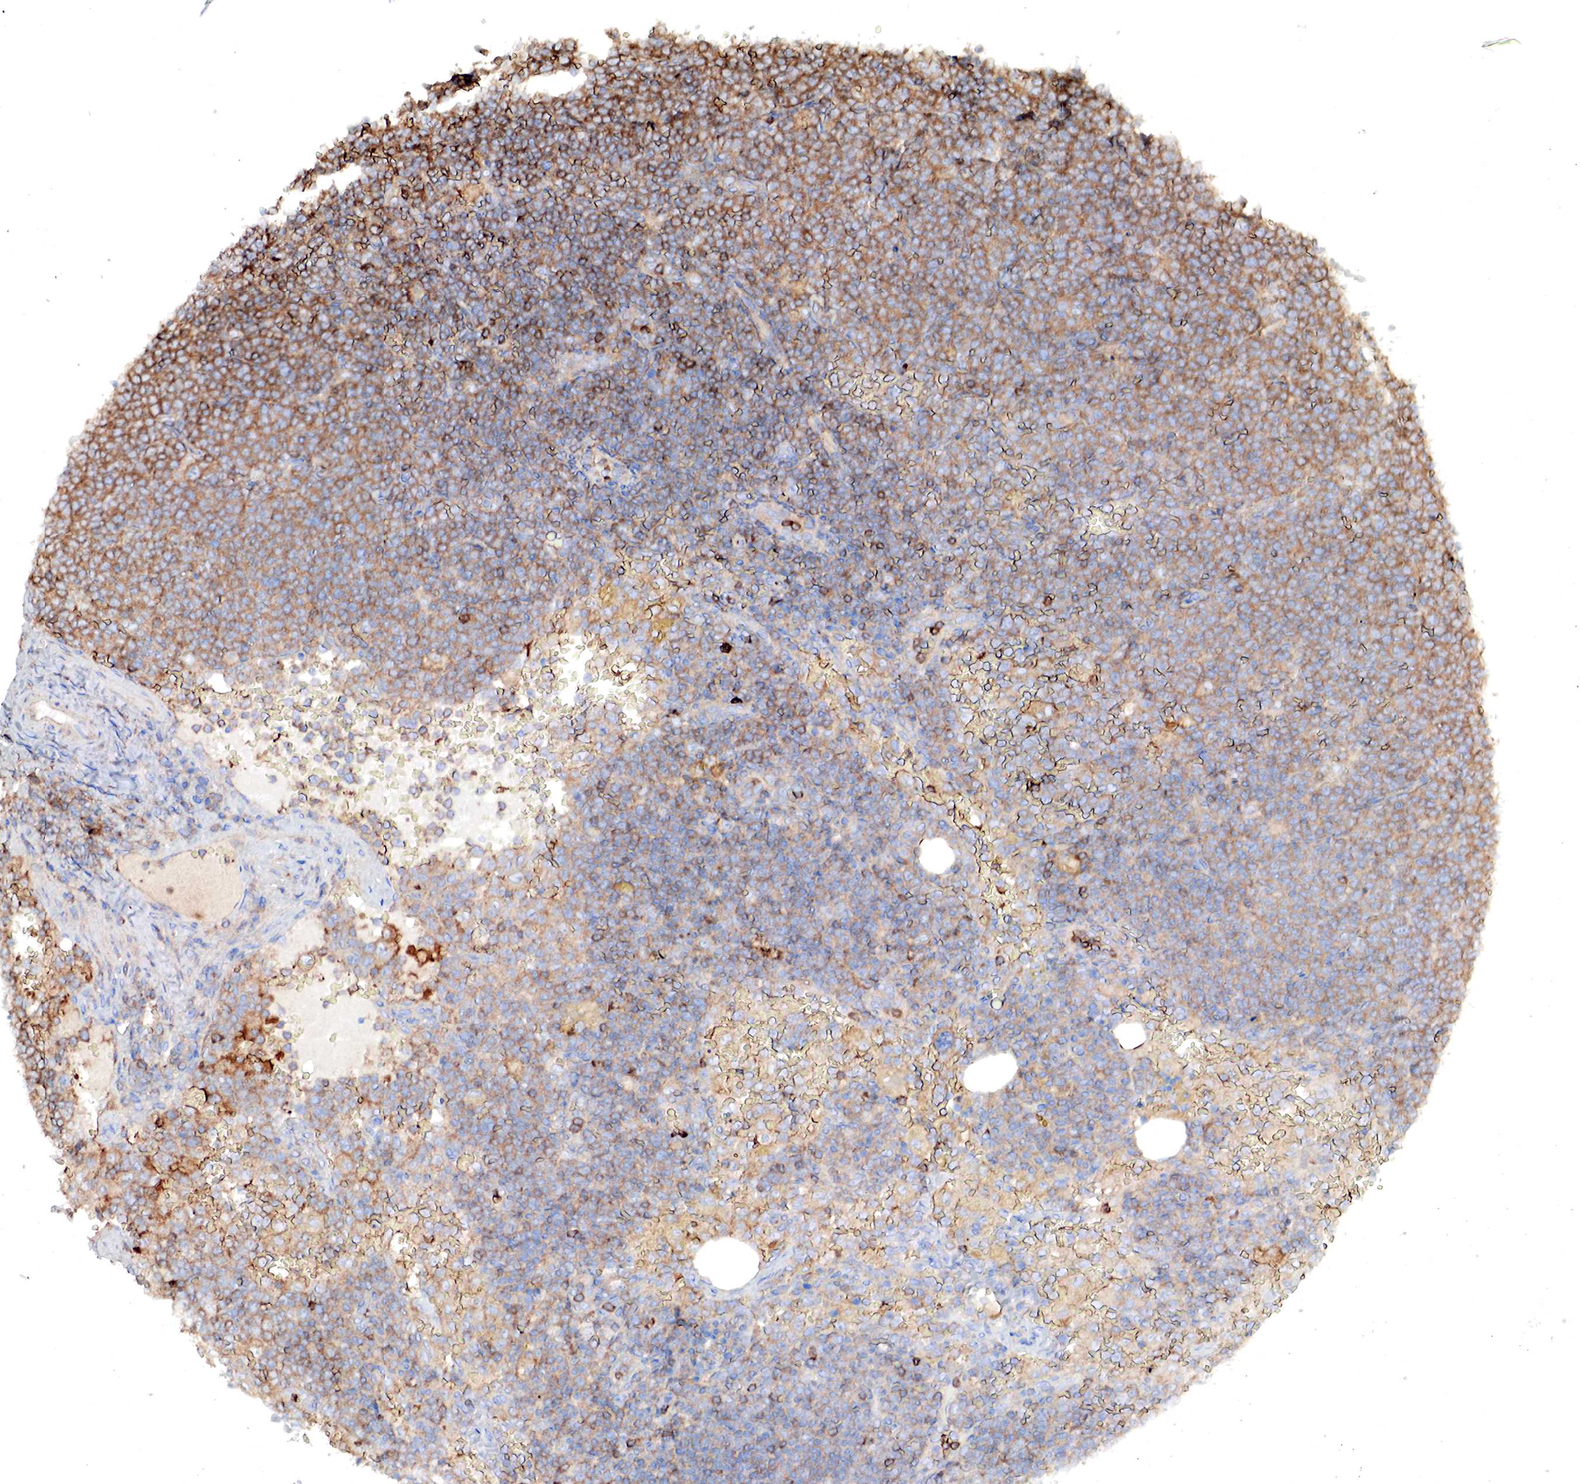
{"staining": {"intensity": "moderate", "quantity": "25%-75%", "location": "cytoplasmic/membranous"}, "tissue": "lymphoma", "cell_type": "Tumor cells", "image_type": "cancer", "snomed": [{"axis": "morphology", "description": "Malignant lymphoma, non-Hodgkin's type, High grade"}, {"axis": "topography", "description": "Lymph node"}], "caption": "Malignant lymphoma, non-Hodgkin's type (high-grade) tissue exhibits moderate cytoplasmic/membranous positivity in about 25%-75% of tumor cells, visualized by immunohistochemistry.", "gene": "G6PD", "patient": {"sex": "female", "age": 76}}